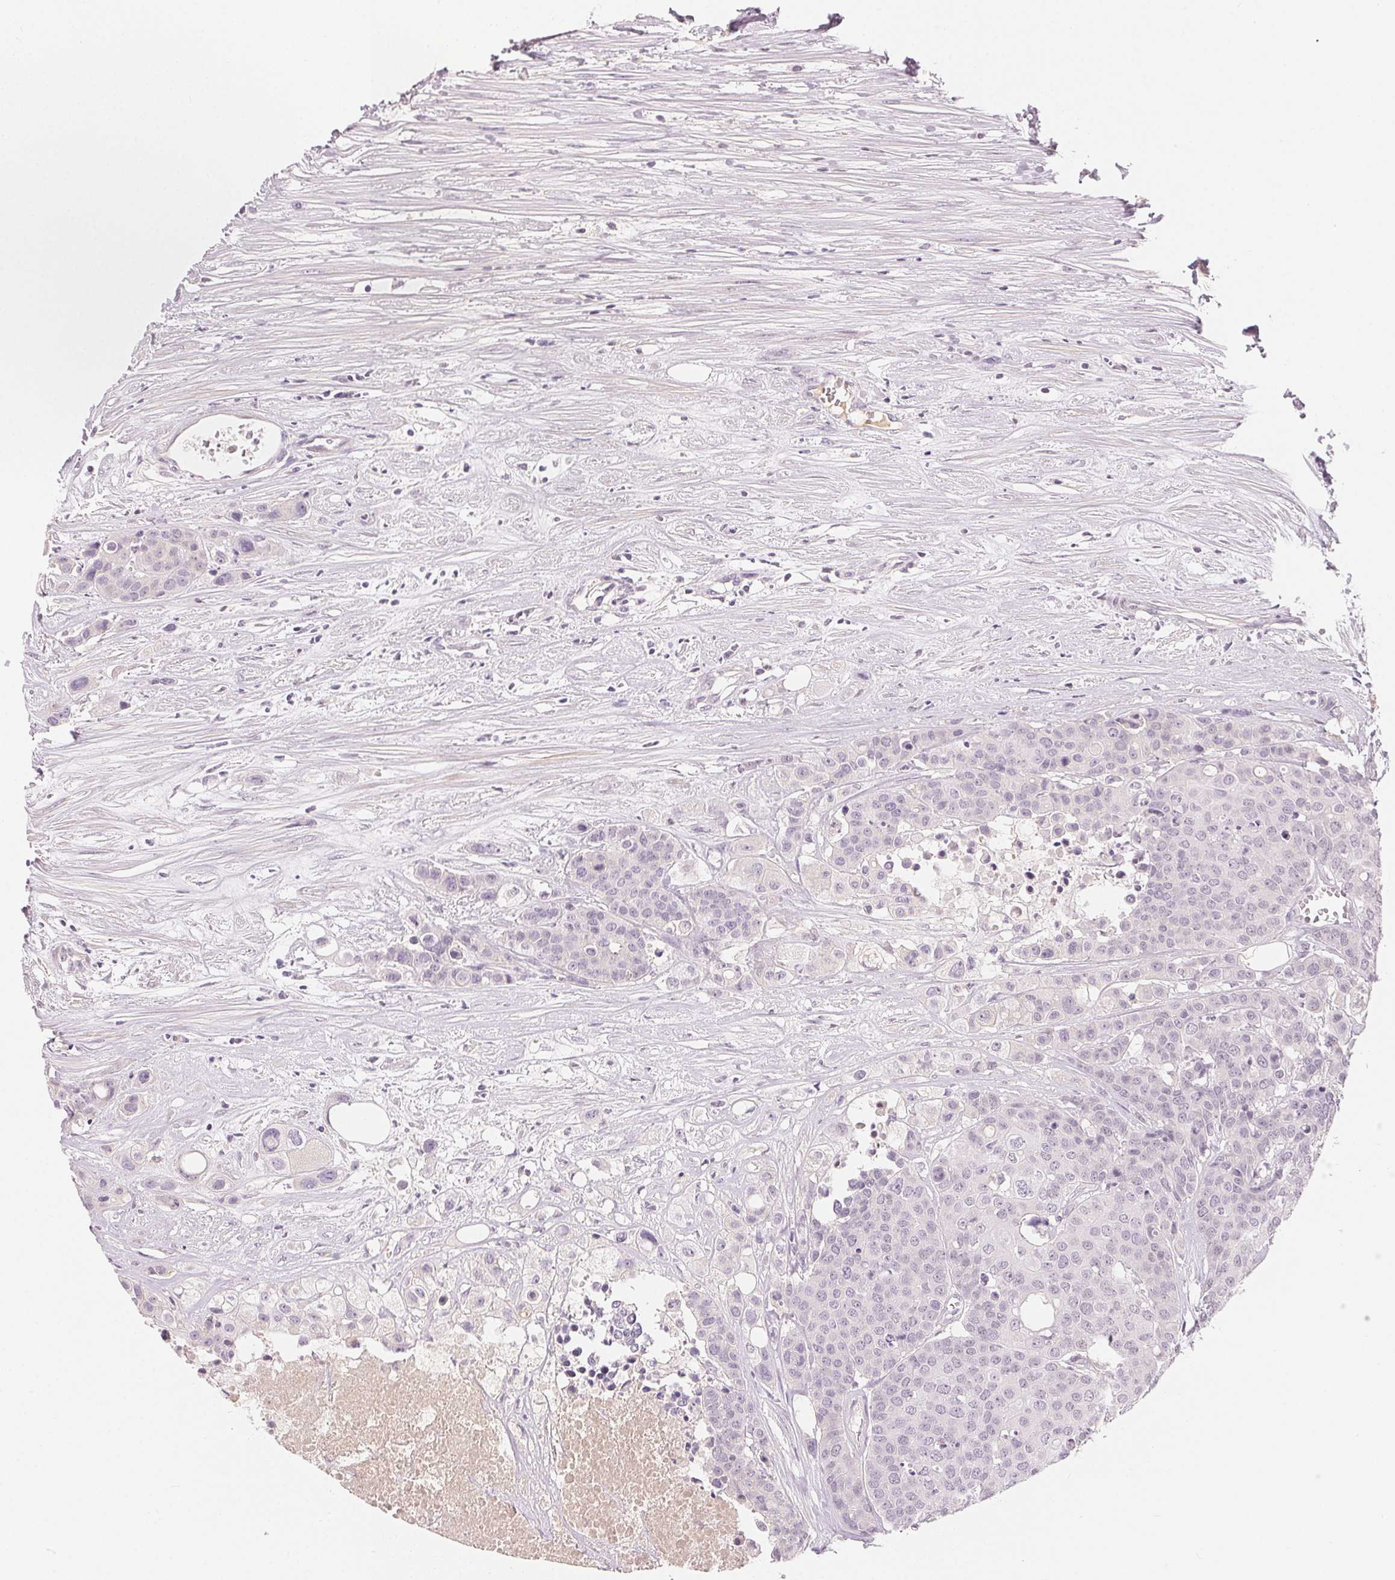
{"staining": {"intensity": "negative", "quantity": "none", "location": "none"}, "tissue": "carcinoid", "cell_type": "Tumor cells", "image_type": "cancer", "snomed": [{"axis": "morphology", "description": "Carcinoid, malignant, NOS"}, {"axis": "topography", "description": "Colon"}], "caption": "The immunohistochemistry image has no significant positivity in tumor cells of carcinoid tissue. Nuclei are stained in blue.", "gene": "AFM", "patient": {"sex": "male", "age": 81}}